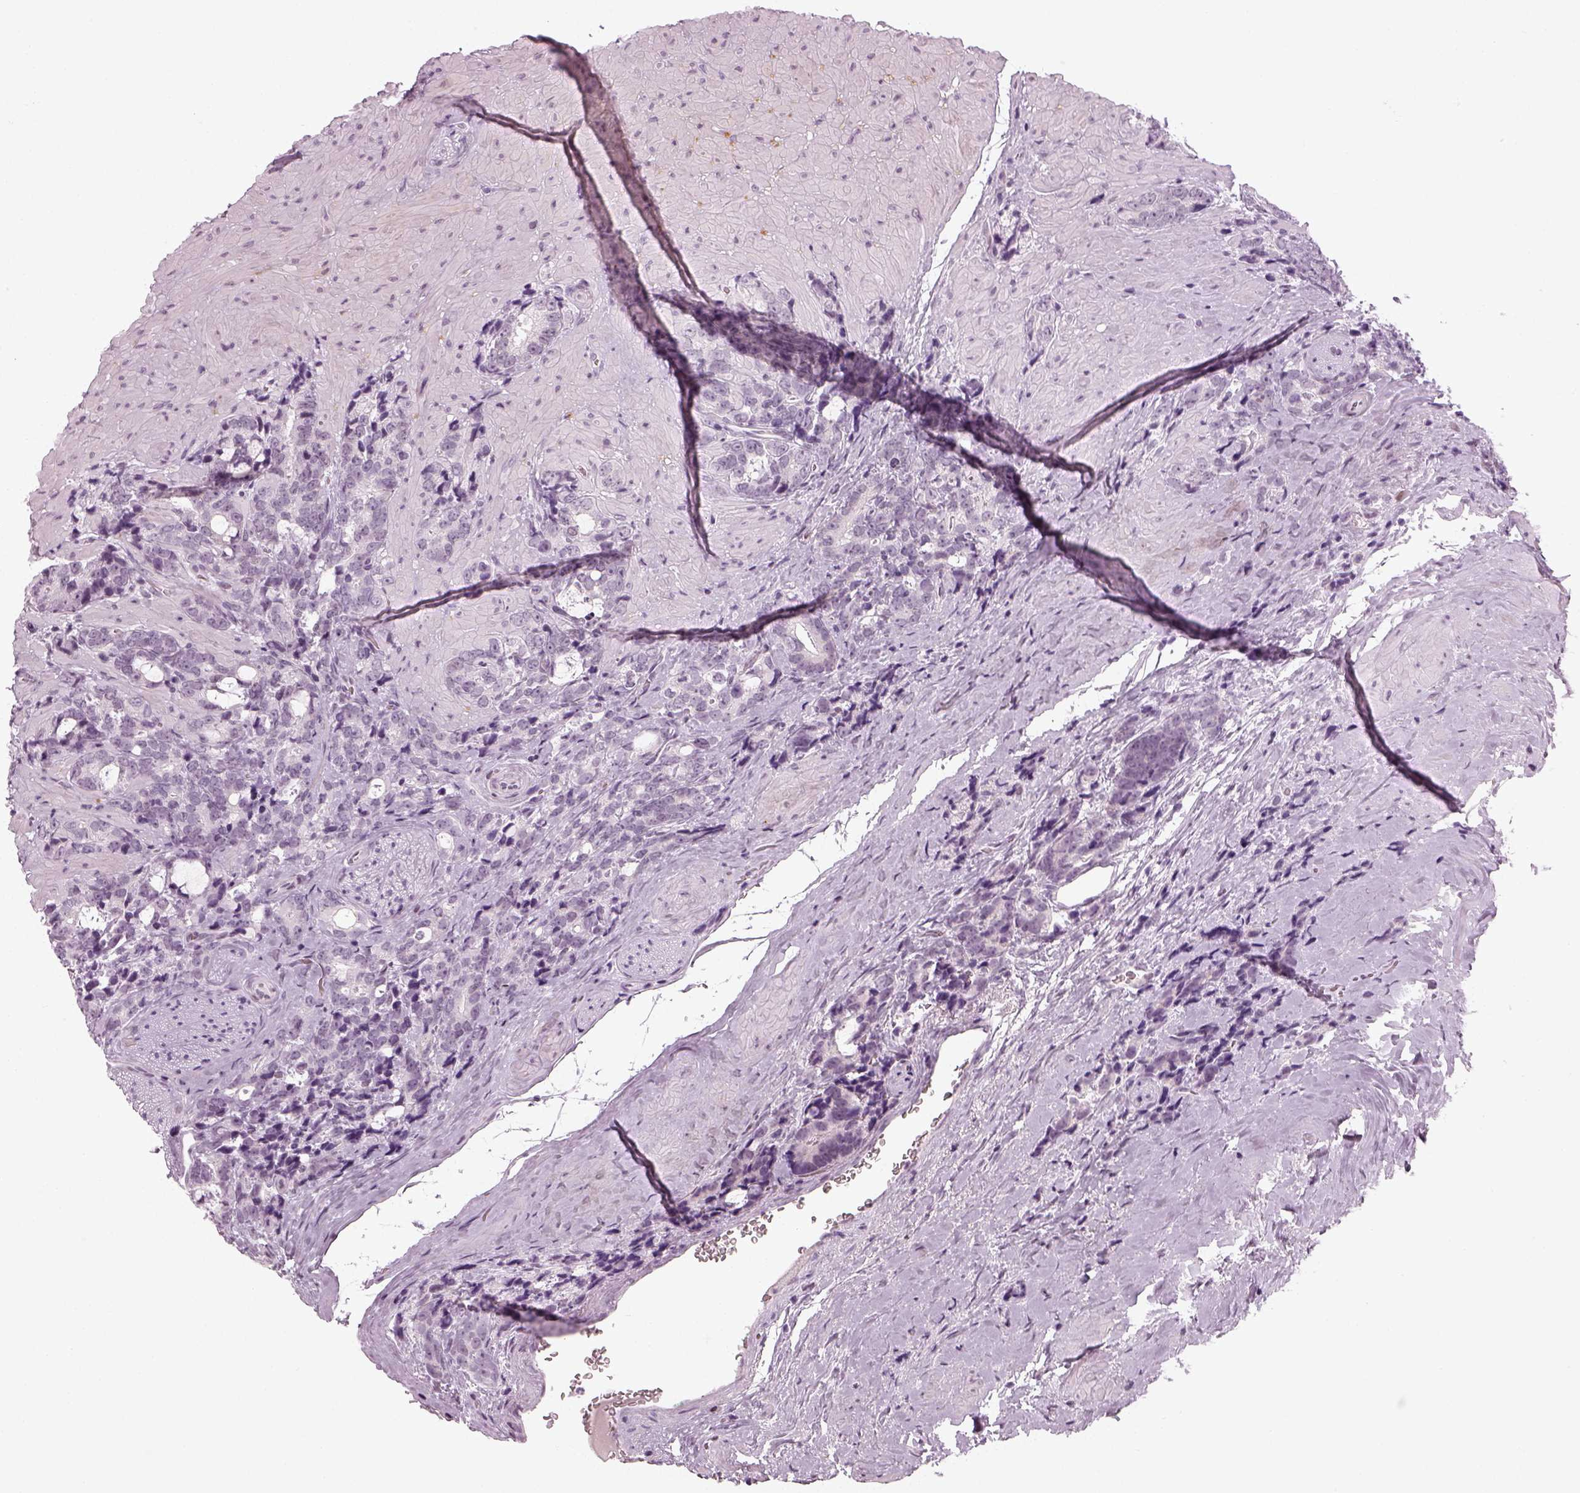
{"staining": {"intensity": "negative", "quantity": "none", "location": "none"}, "tissue": "prostate cancer", "cell_type": "Tumor cells", "image_type": "cancer", "snomed": [{"axis": "morphology", "description": "Adenocarcinoma, High grade"}, {"axis": "topography", "description": "Prostate"}], "caption": "This is a image of immunohistochemistry (IHC) staining of prostate cancer (high-grade adenocarcinoma), which shows no staining in tumor cells.", "gene": "KCNG2", "patient": {"sex": "male", "age": 74}}